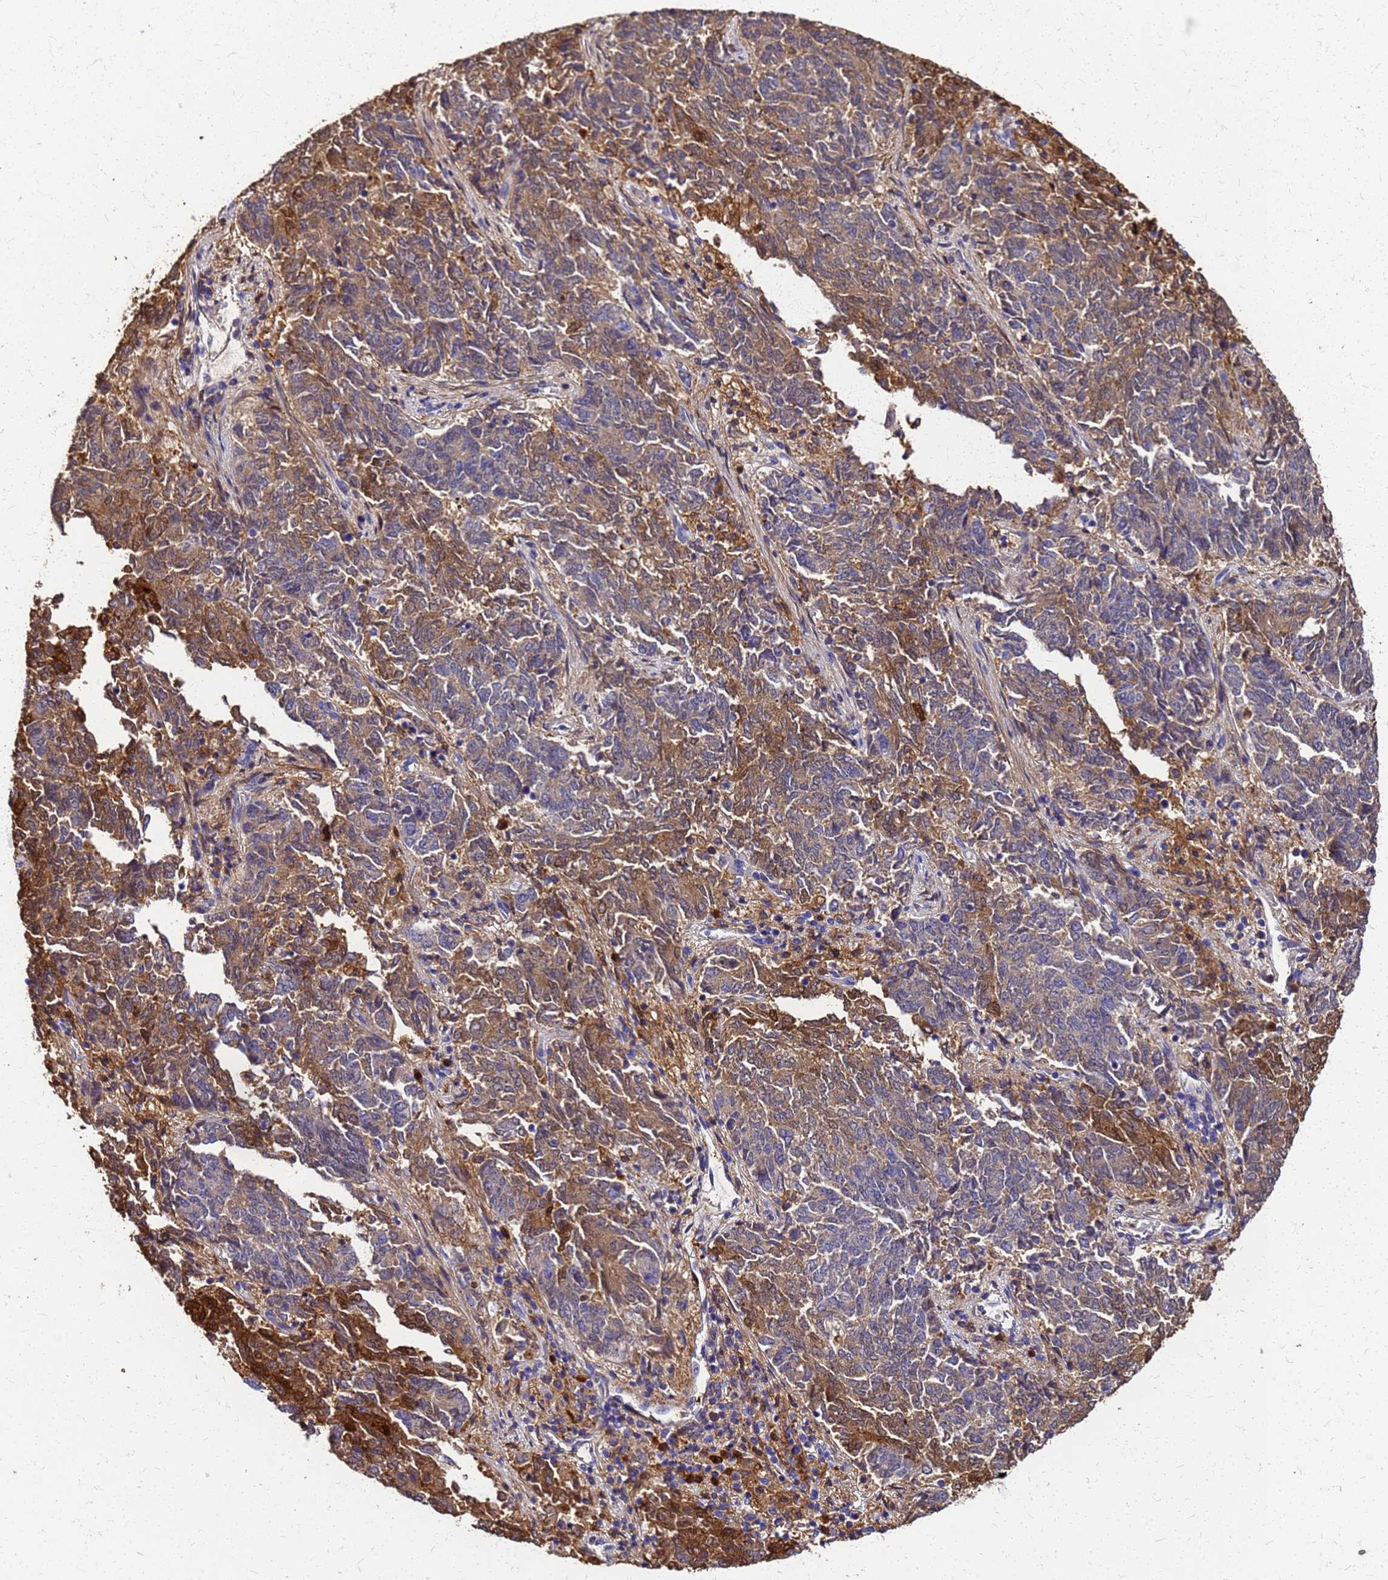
{"staining": {"intensity": "strong", "quantity": "25%-75%", "location": "cytoplasmic/membranous,nuclear"}, "tissue": "endometrial cancer", "cell_type": "Tumor cells", "image_type": "cancer", "snomed": [{"axis": "morphology", "description": "Adenocarcinoma, NOS"}, {"axis": "topography", "description": "Endometrium"}], "caption": "An immunohistochemistry micrograph of neoplastic tissue is shown. Protein staining in brown shows strong cytoplasmic/membranous and nuclear positivity in adenocarcinoma (endometrial) within tumor cells. The staining is performed using DAB brown chromogen to label protein expression. The nuclei are counter-stained blue using hematoxylin.", "gene": "S100A11", "patient": {"sex": "female", "age": 80}}